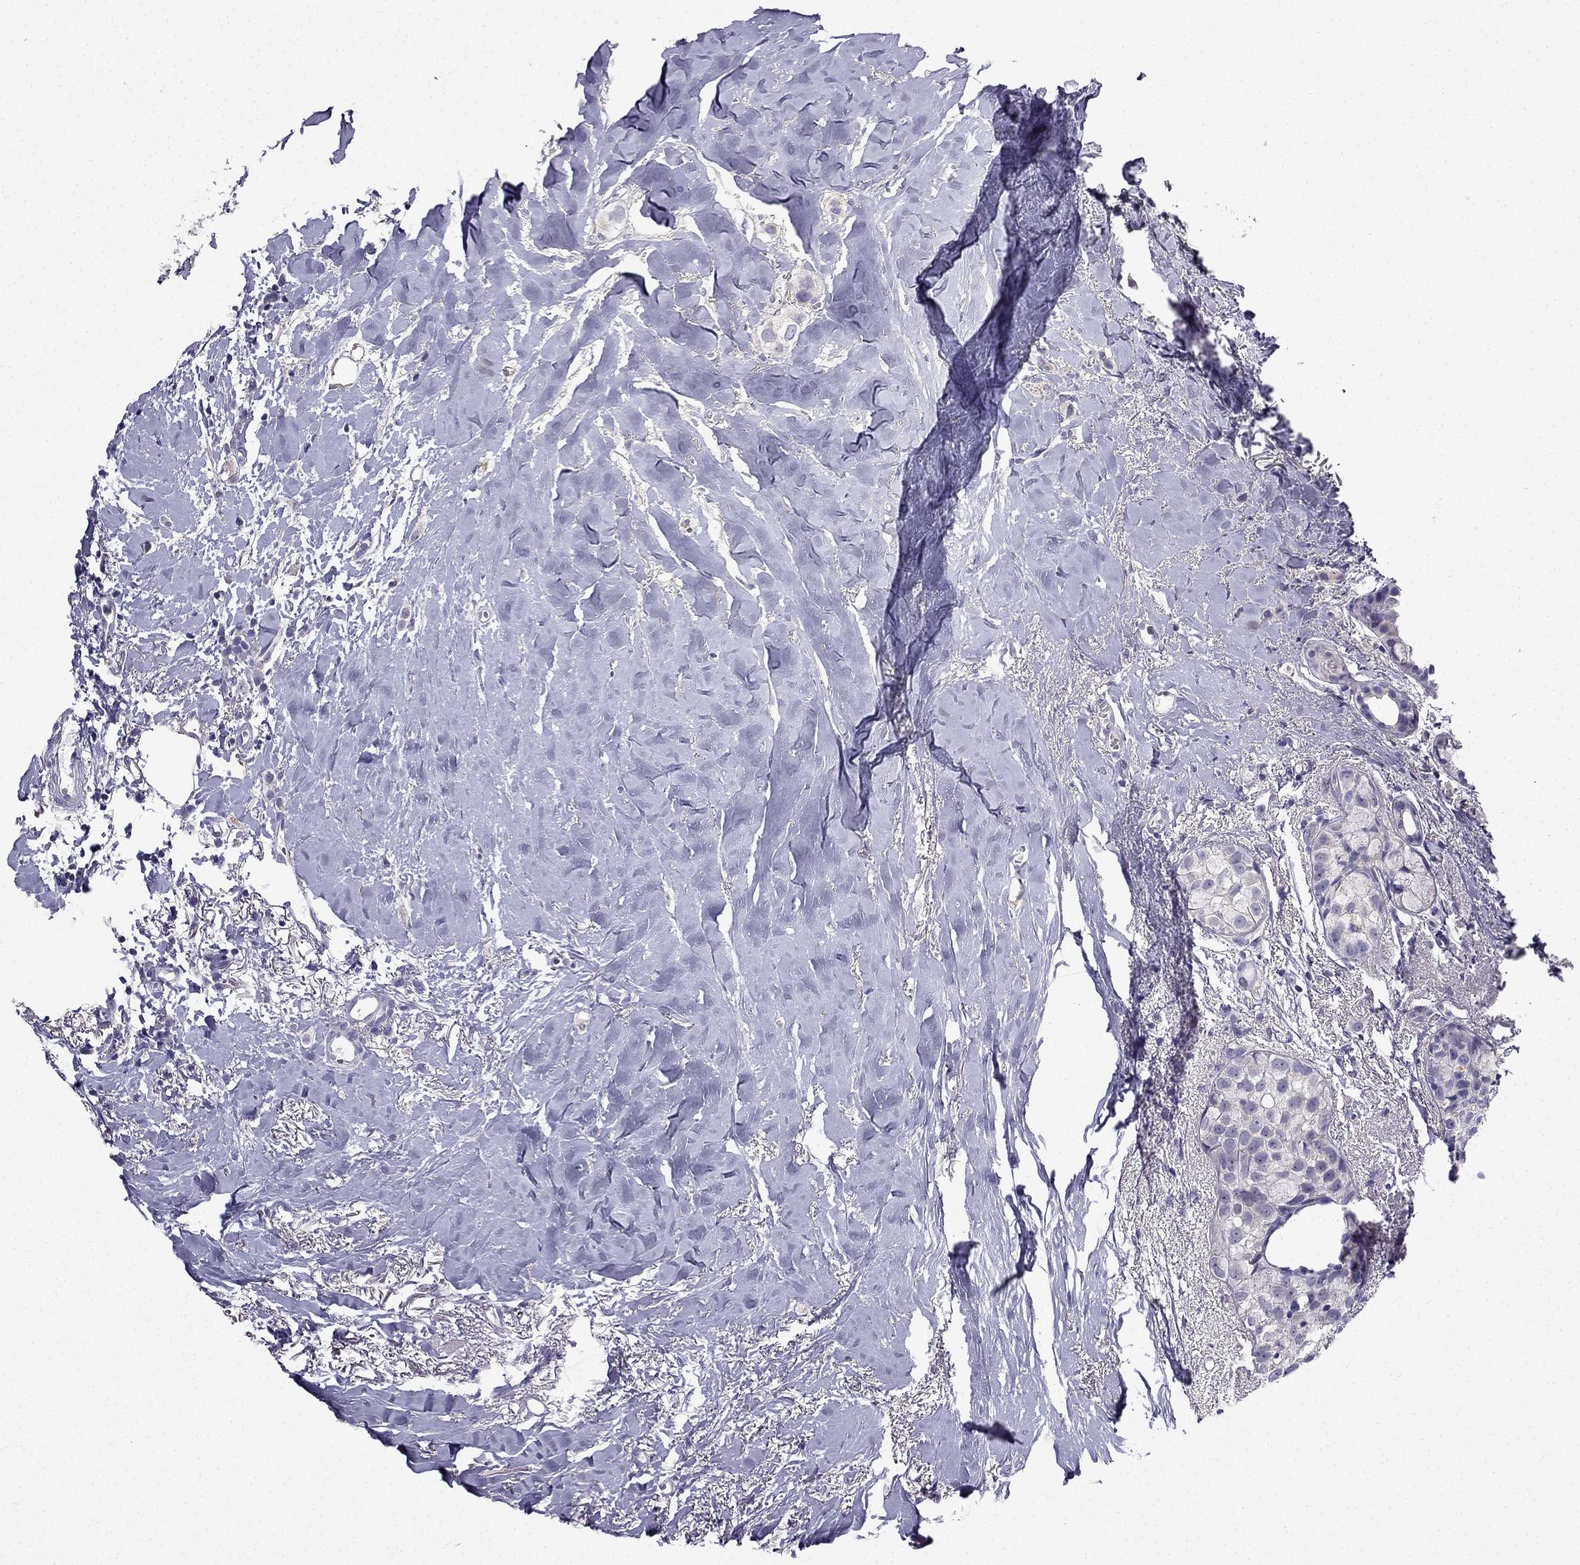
{"staining": {"intensity": "negative", "quantity": "none", "location": "none"}, "tissue": "breast cancer", "cell_type": "Tumor cells", "image_type": "cancer", "snomed": [{"axis": "morphology", "description": "Duct carcinoma"}, {"axis": "topography", "description": "Breast"}], "caption": "Image shows no protein staining in tumor cells of breast invasive ductal carcinoma tissue.", "gene": "SLC6A2", "patient": {"sex": "female", "age": 85}}